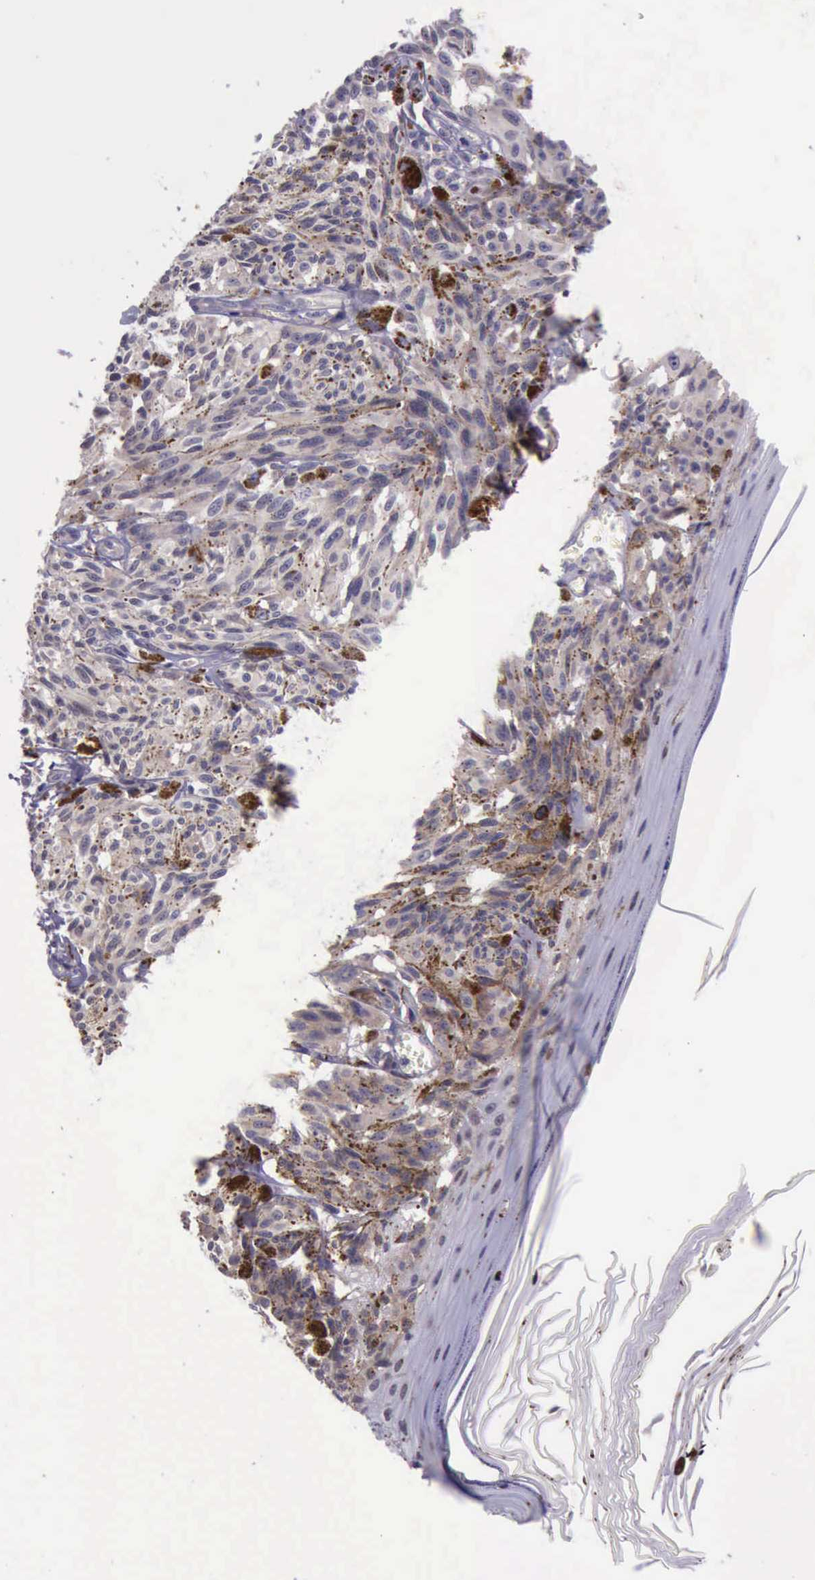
{"staining": {"intensity": "weak", "quantity": ">75%", "location": "cytoplasmic/membranous"}, "tissue": "melanoma", "cell_type": "Tumor cells", "image_type": "cancer", "snomed": [{"axis": "morphology", "description": "Malignant melanoma, NOS"}, {"axis": "topography", "description": "Skin"}], "caption": "Malignant melanoma stained for a protein (brown) displays weak cytoplasmic/membranous positive positivity in approximately >75% of tumor cells.", "gene": "PLEK2", "patient": {"sex": "female", "age": 72}}